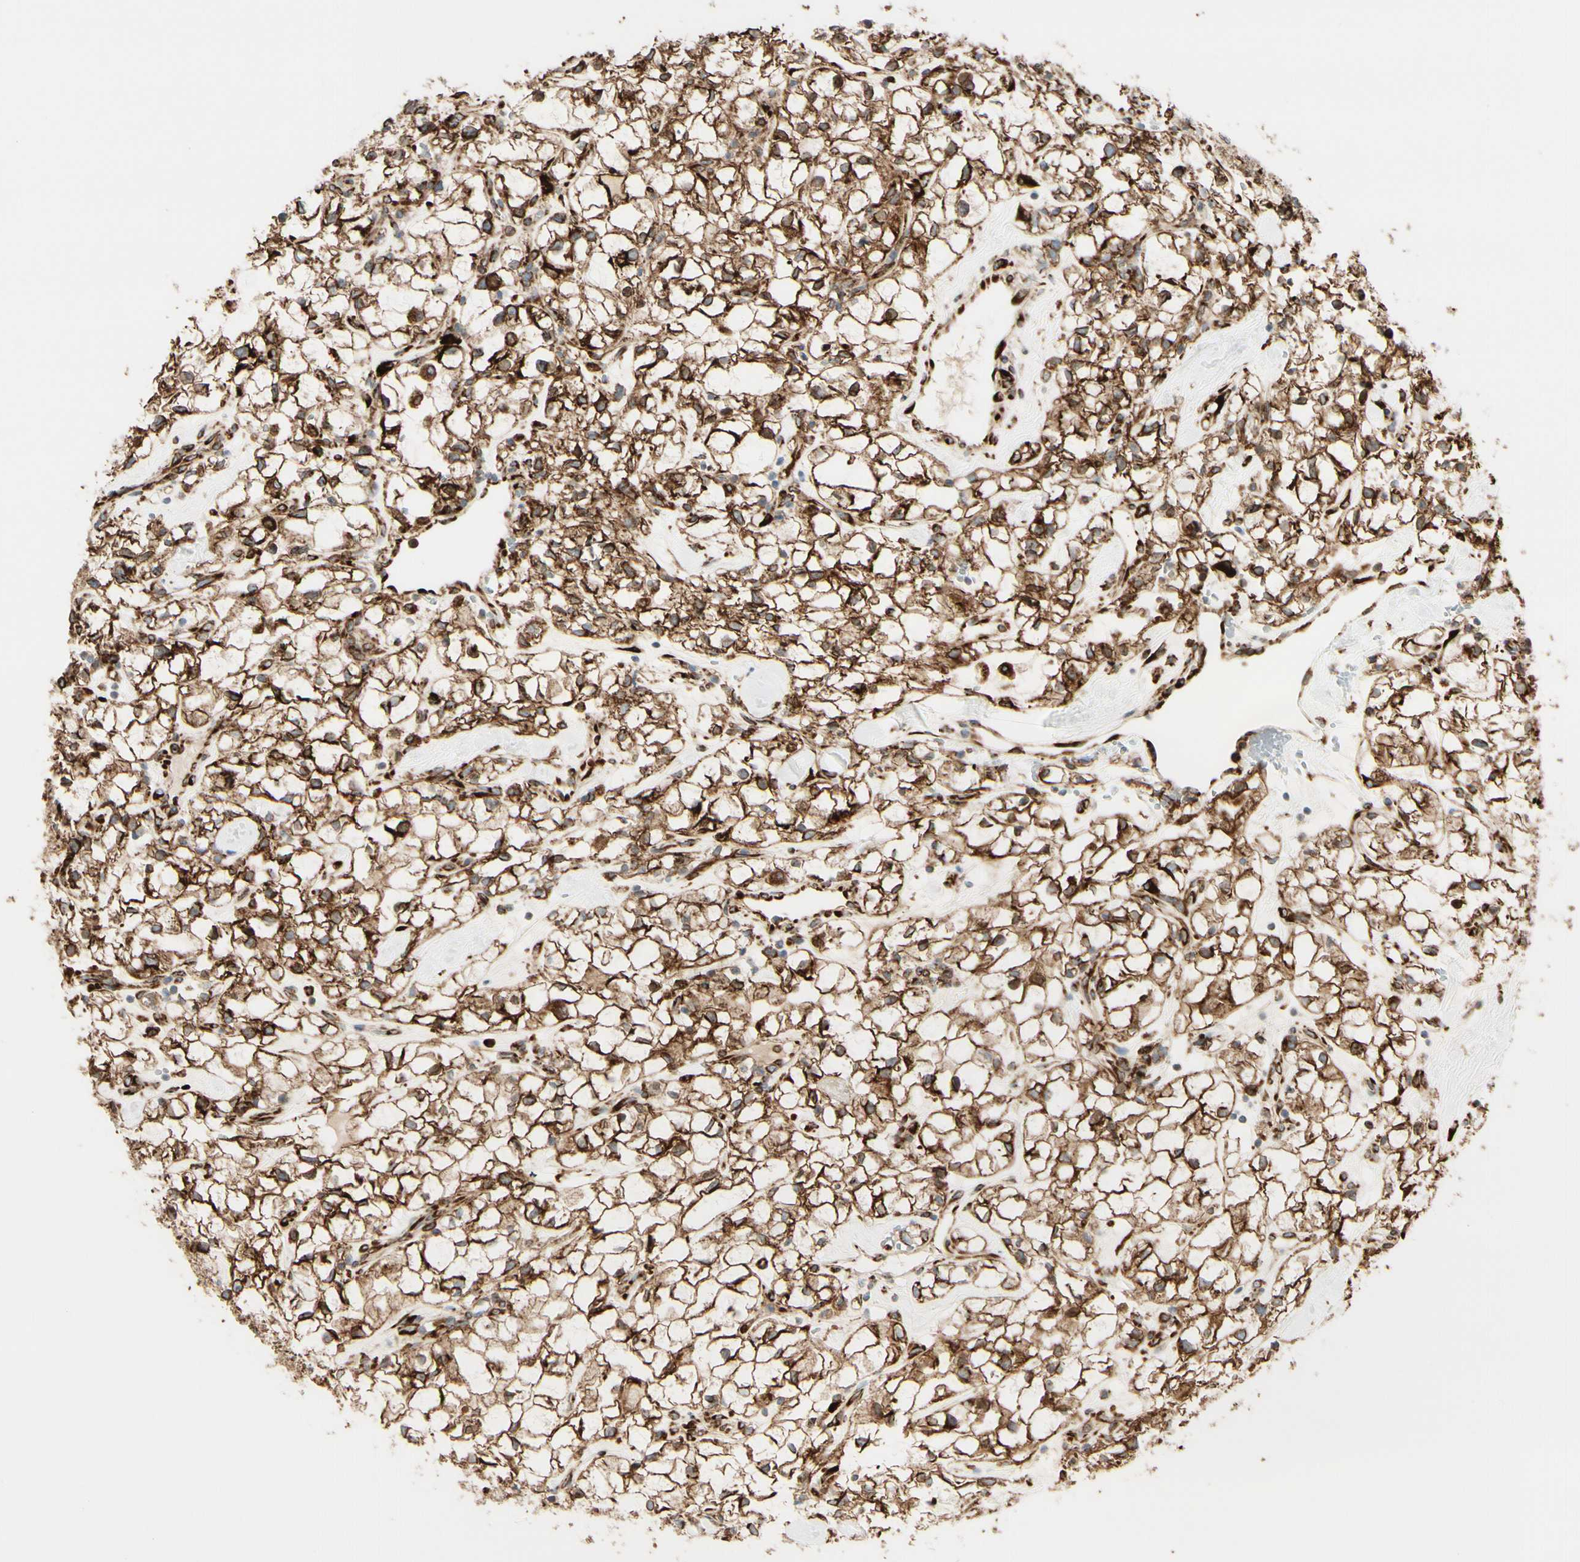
{"staining": {"intensity": "strong", "quantity": ">75%", "location": "cytoplasmic/membranous"}, "tissue": "renal cancer", "cell_type": "Tumor cells", "image_type": "cancer", "snomed": [{"axis": "morphology", "description": "Adenocarcinoma, NOS"}, {"axis": "topography", "description": "Kidney"}], "caption": "Renal cancer (adenocarcinoma) was stained to show a protein in brown. There is high levels of strong cytoplasmic/membranous positivity in approximately >75% of tumor cells.", "gene": "RRBP1", "patient": {"sex": "female", "age": 60}}